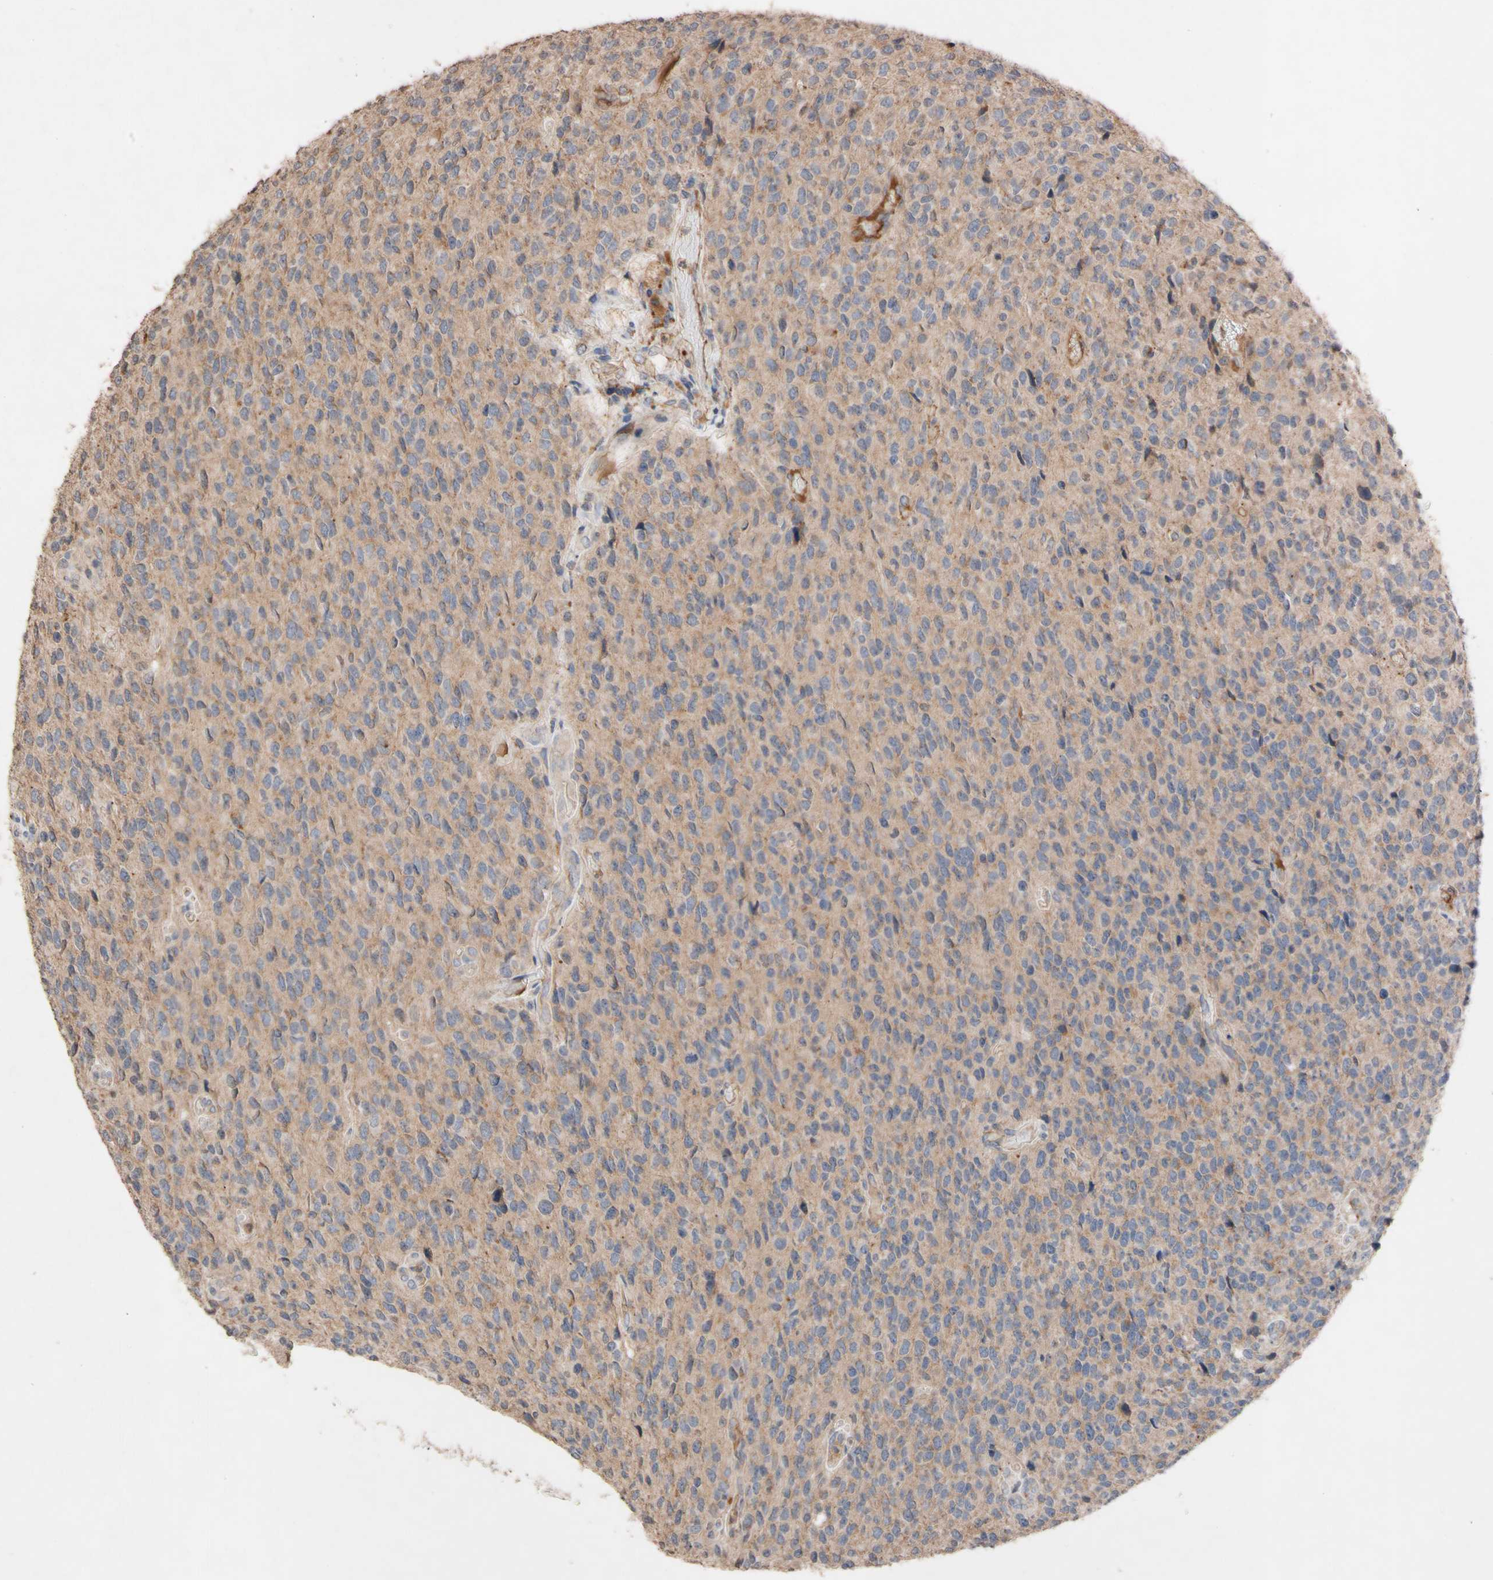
{"staining": {"intensity": "weak", "quantity": "25%-75%", "location": "cytoplasmic/membranous"}, "tissue": "glioma", "cell_type": "Tumor cells", "image_type": "cancer", "snomed": [{"axis": "morphology", "description": "Glioma, malignant, High grade"}, {"axis": "topography", "description": "pancreas cauda"}], "caption": "Glioma stained with a protein marker reveals weak staining in tumor cells.", "gene": "NECTIN3", "patient": {"sex": "male", "age": 60}}